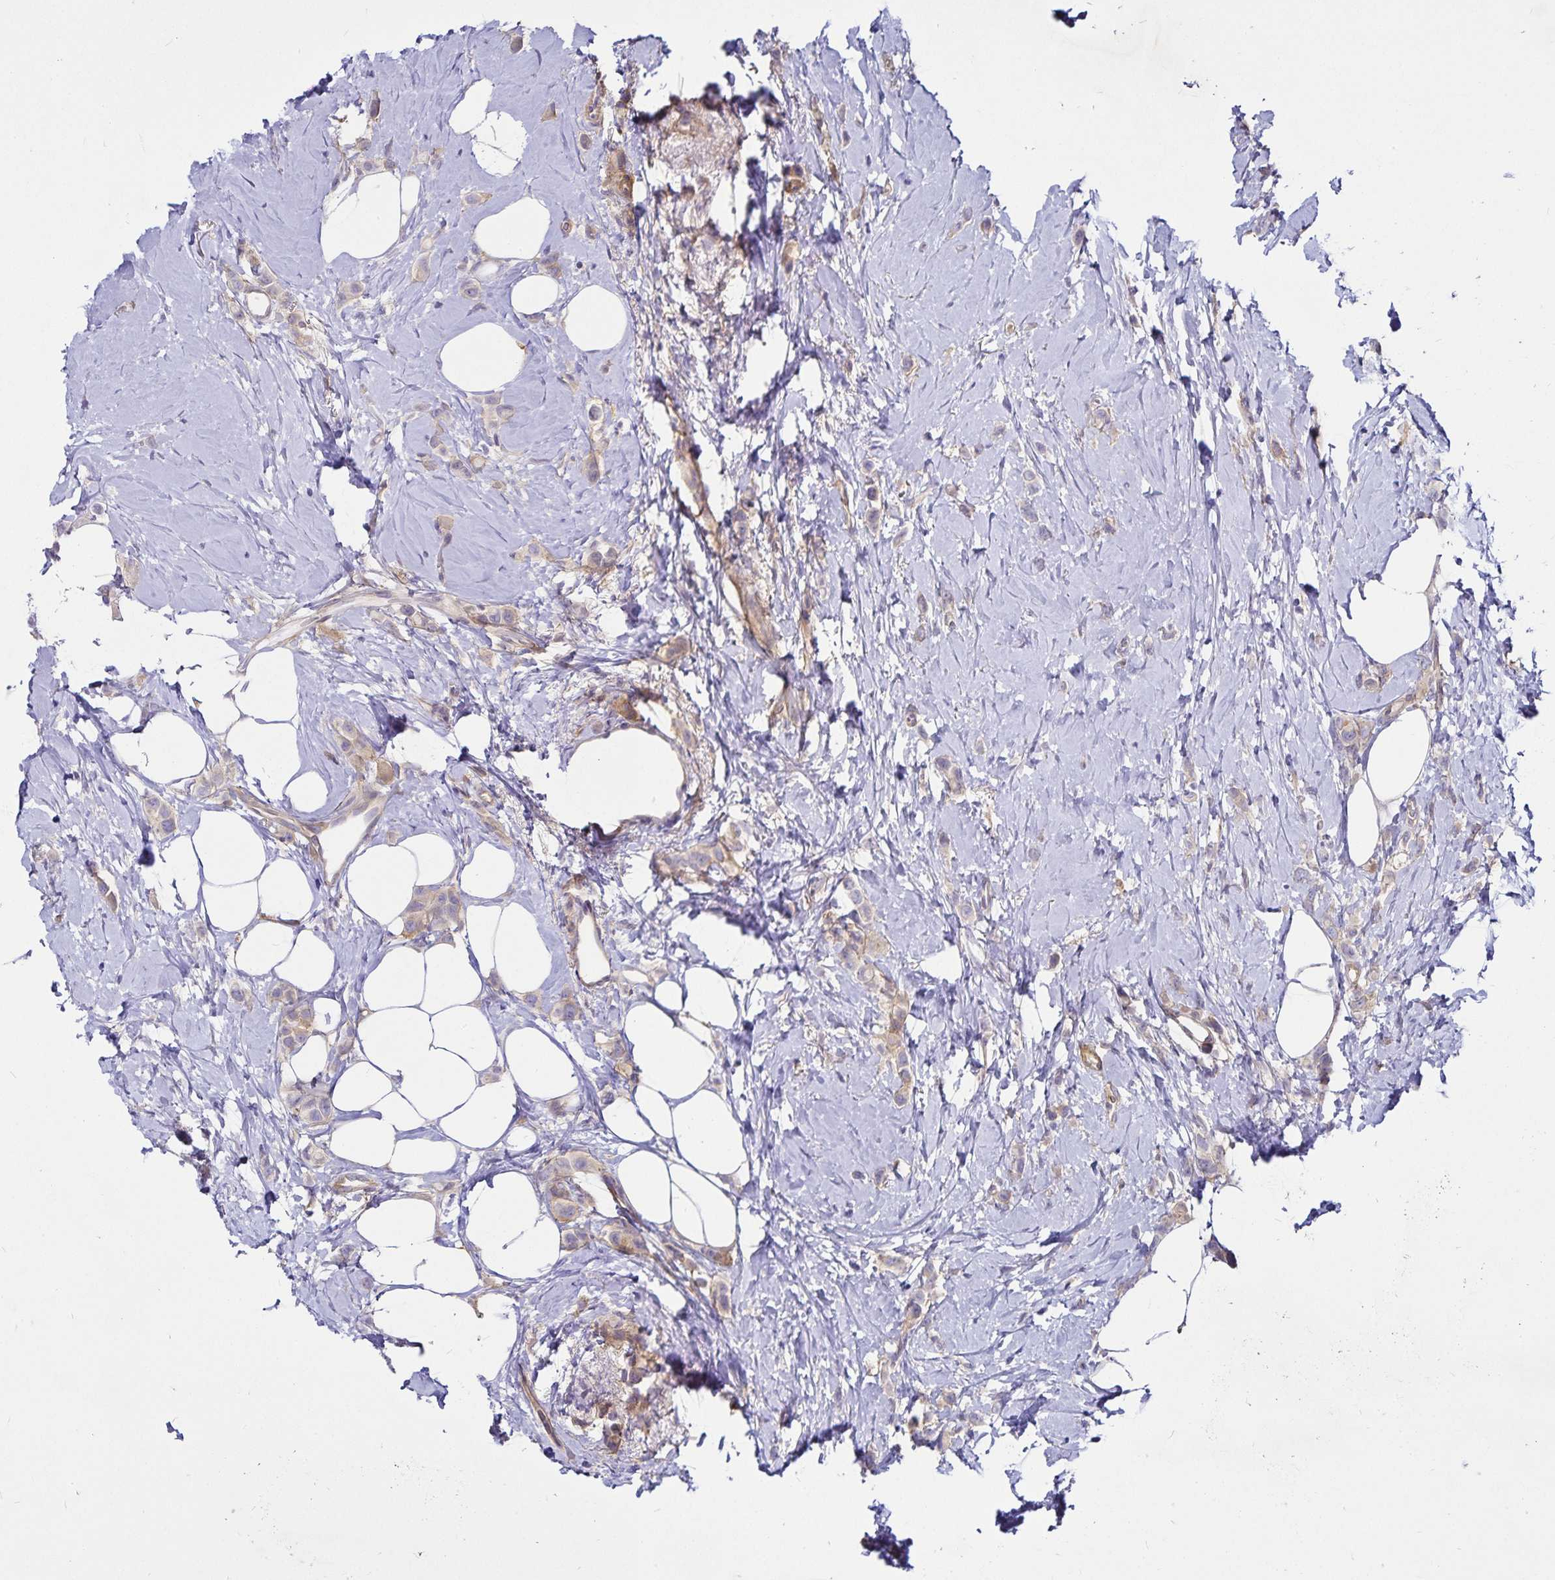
{"staining": {"intensity": "weak", "quantity": "<25%", "location": "cytoplasmic/membranous"}, "tissue": "breast cancer", "cell_type": "Tumor cells", "image_type": "cancer", "snomed": [{"axis": "morphology", "description": "Lobular carcinoma"}, {"axis": "topography", "description": "Breast"}], "caption": "High magnification brightfield microscopy of lobular carcinoma (breast) stained with DAB (brown) and counterstained with hematoxylin (blue): tumor cells show no significant expression.", "gene": "GNG12", "patient": {"sex": "female", "age": 66}}